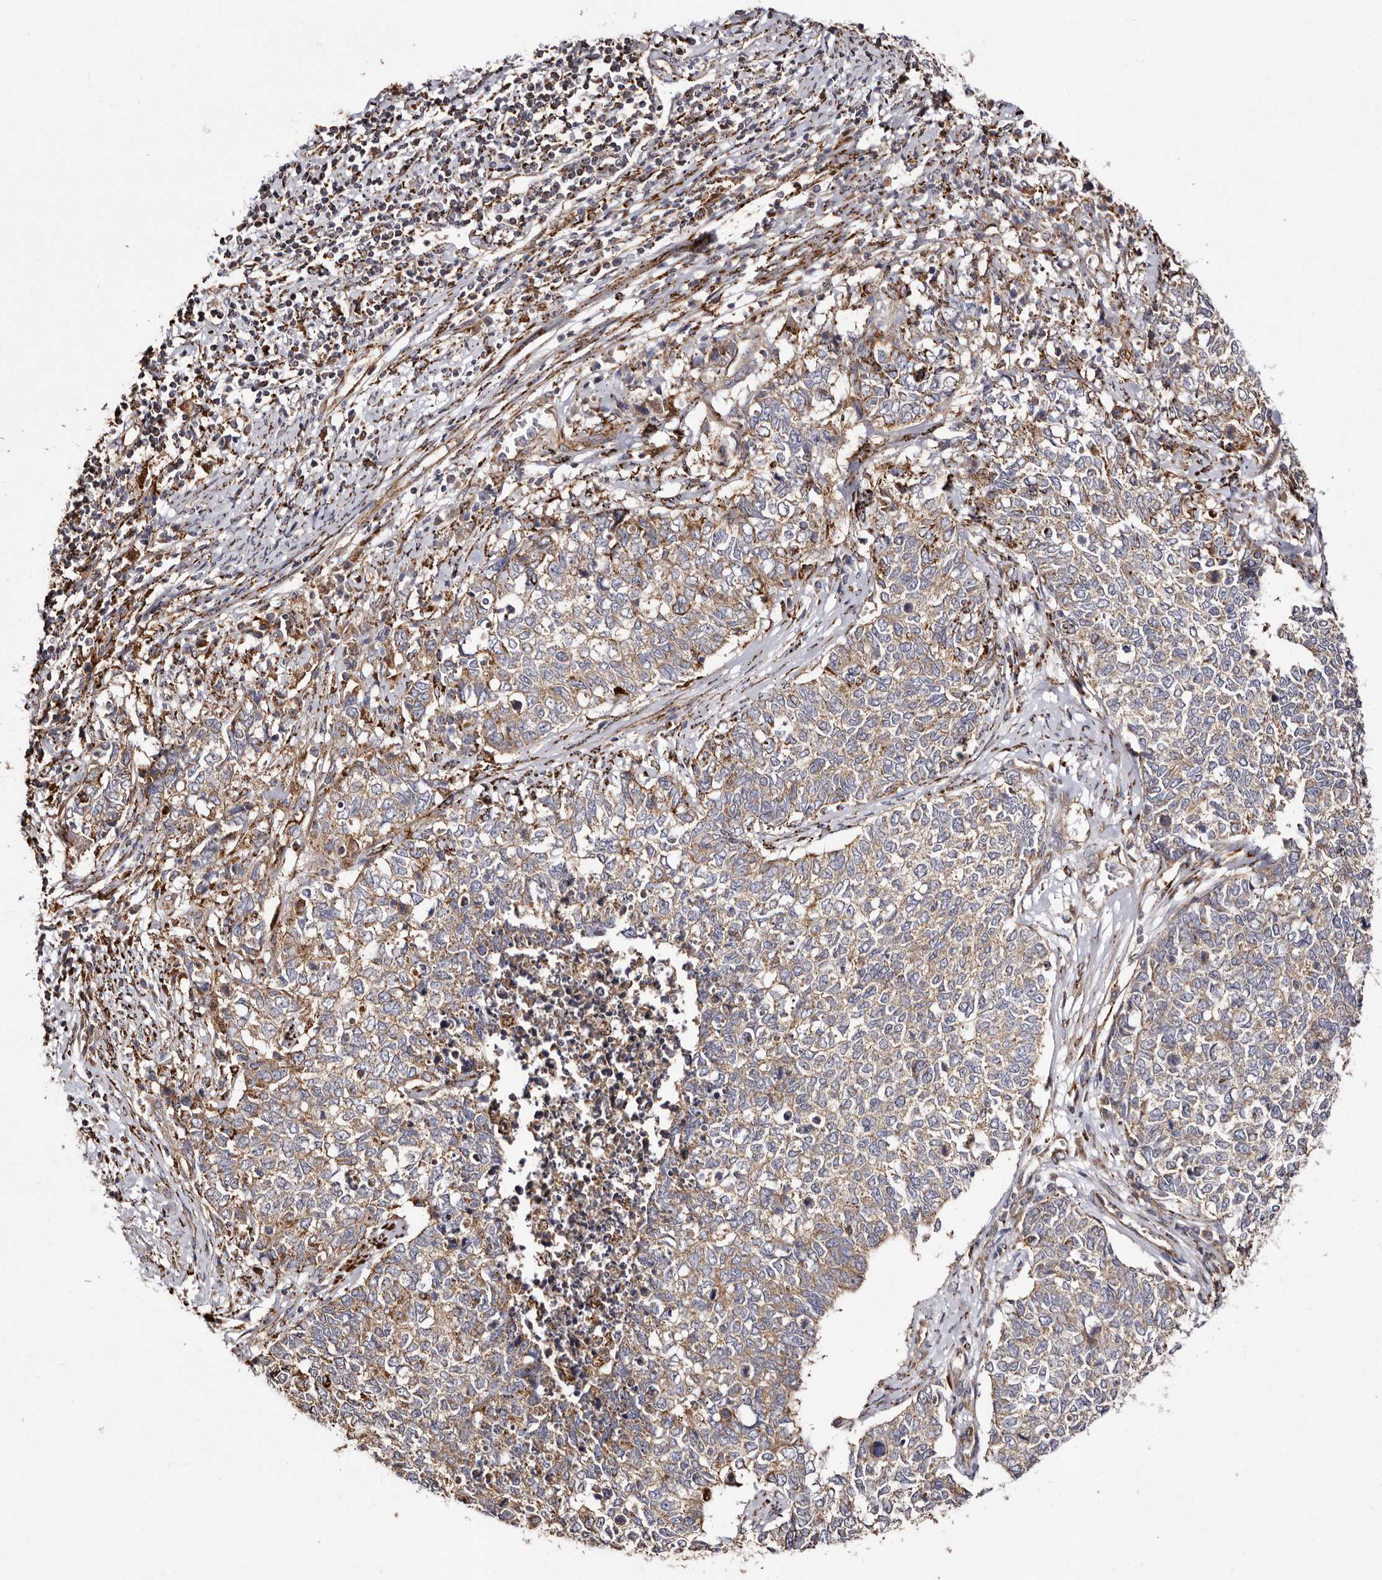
{"staining": {"intensity": "weak", "quantity": ">75%", "location": "cytoplasmic/membranous"}, "tissue": "cervical cancer", "cell_type": "Tumor cells", "image_type": "cancer", "snomed": [{"axis": "morphology", "description": "Squamous cell carcinoma, NOS"}, {"axis": "topography", "description": "Cervix"}], "caption": "Human cervical cancer stained with a brown dye demonstrates weak cytoplasmic/membranous positive positivity in approximately >75% of tumor cells.", "gene": "LUZP1", "patient": {"sex": "female", "age": 63}}